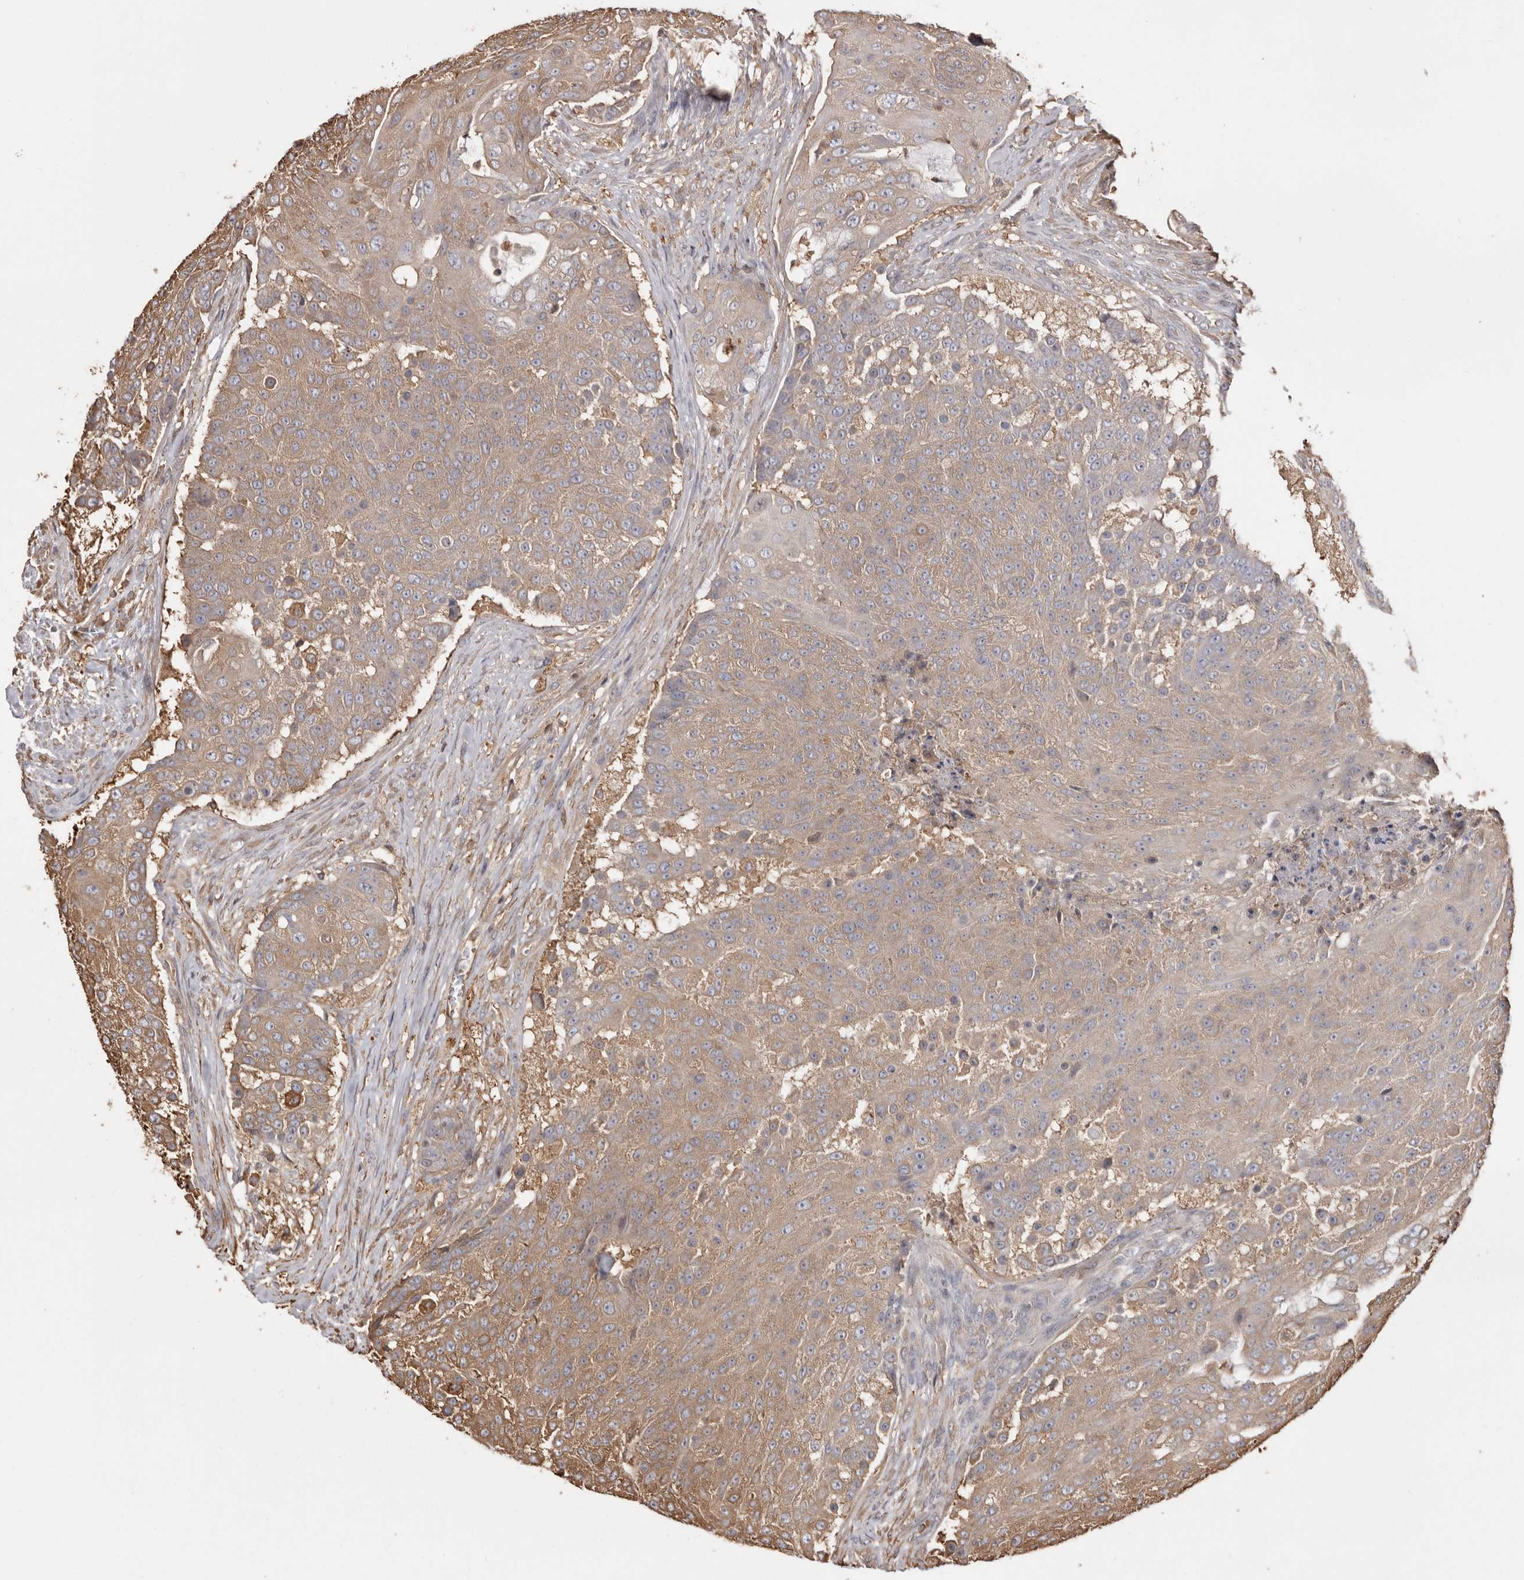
{"staining": {"intensity": "moderate", "quantity": ">75%", "location": "cytoplasmic/membranous"}, "tissue": "urothelial cancer", "cell_type": "Tumor cells", "image_type": "cancer", "snomed": [{"axis": "morphology", "description": "Urothelial carcinoma, High grade"}, {"axis": "topography", "description": "Urinary bladder"}], "caption": "High-grade urothelial carcinoma was stained to show a protein in brown. There is medium levels of moderate cytoplasmic/membranous staining in approximately >75% of tumor cells.", "gene": "PKM", "patient": {"sex": "female", "age": 63}}